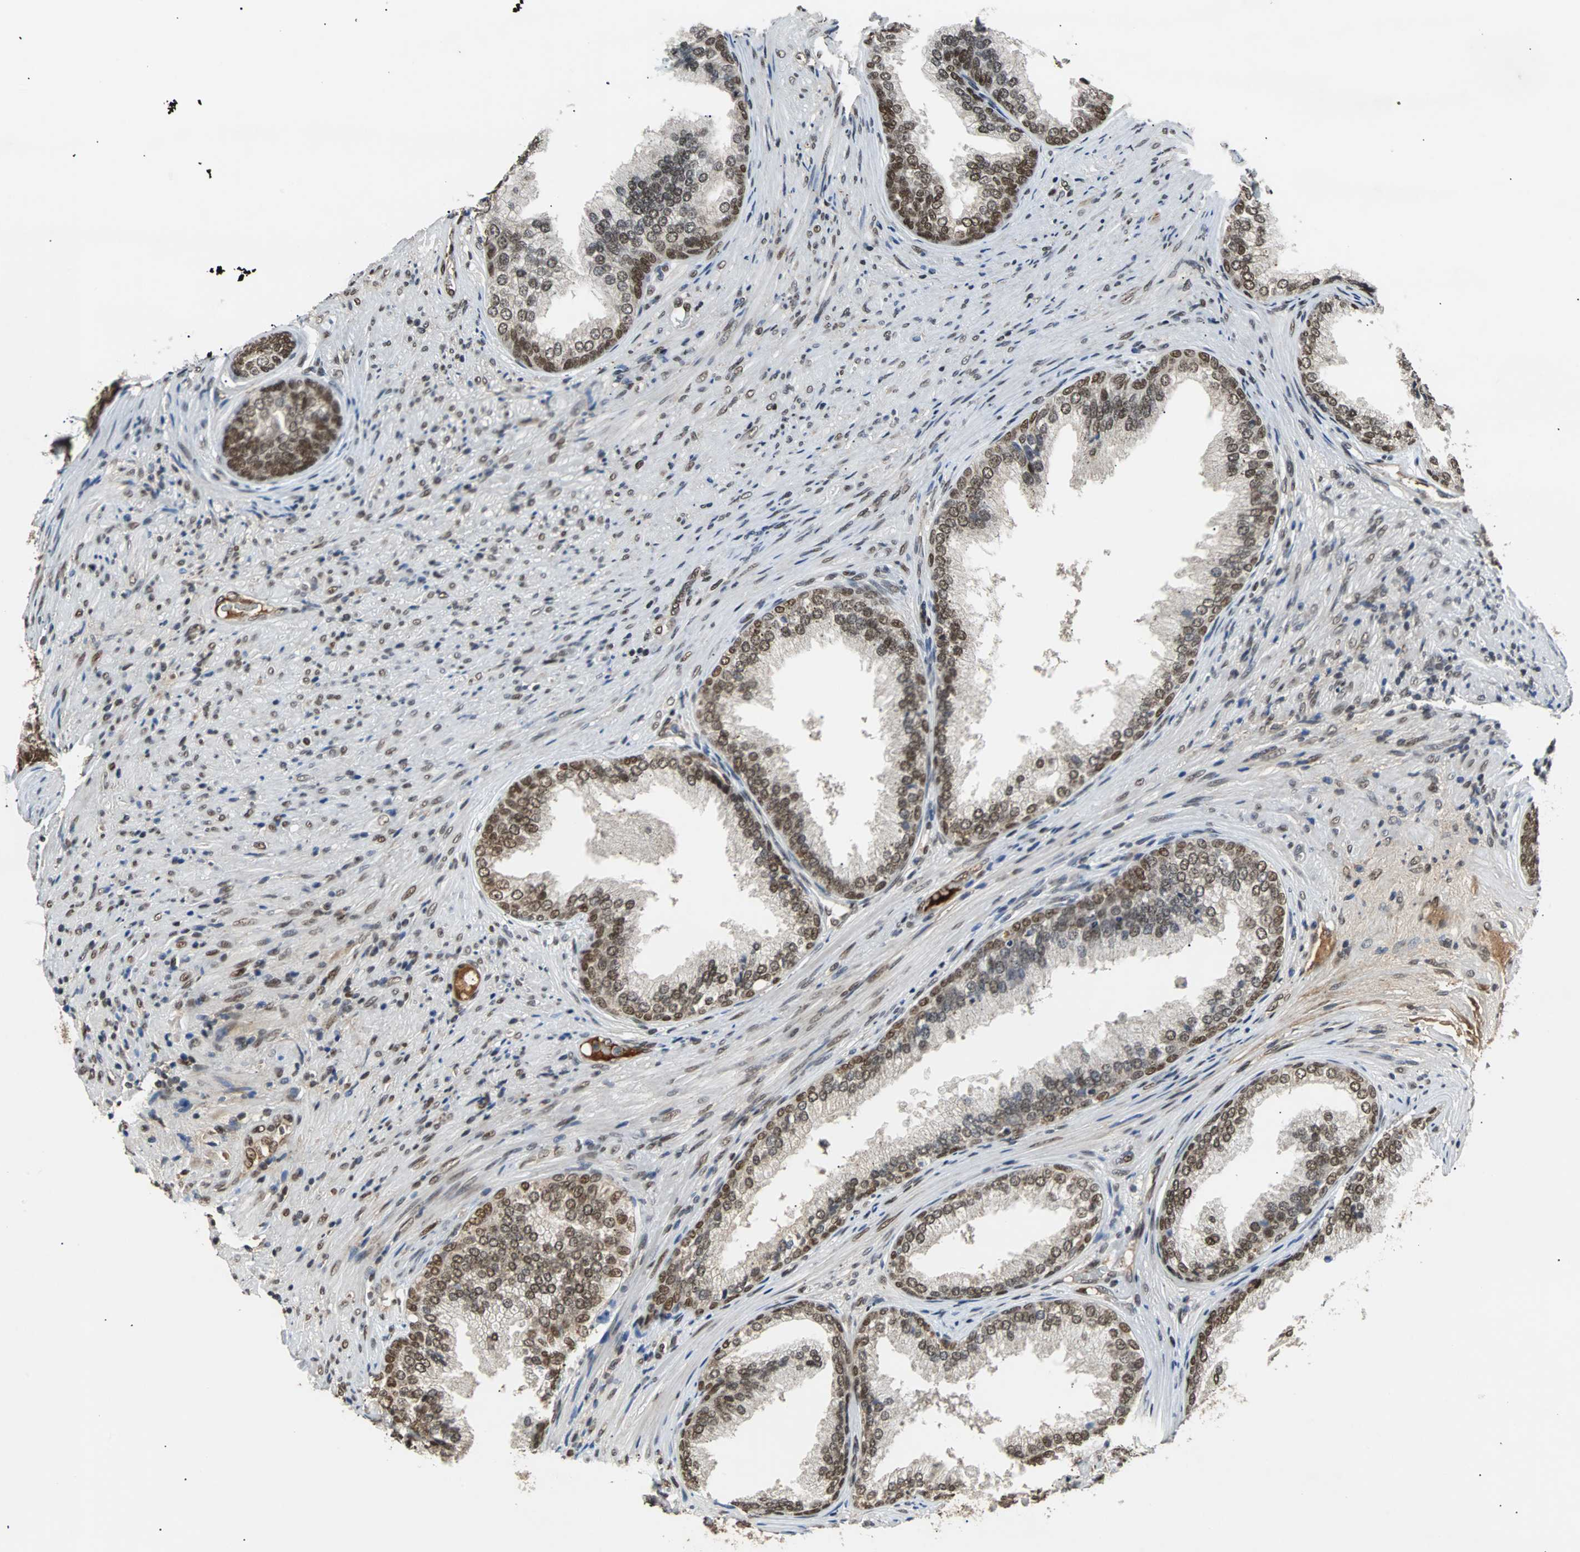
{"staining": {"intensity": "moderate", "quantity": ">75%", "location": "nuclear"}, "tissue": "prostate", "cell_type": "Glandular cells", "image_type": "normal", "snomed": [{"axis": "morphology", "description": "Normal tissue, NOS"}, {"axis": "topography", "description": "Prostate"}], "caption": "Glandular cells display medium levels of moderate nuclear positivity in about >75% of cells in normal human prostate.", "gene": "PHC1", "patient": {"sex": "male", "age": 76}}